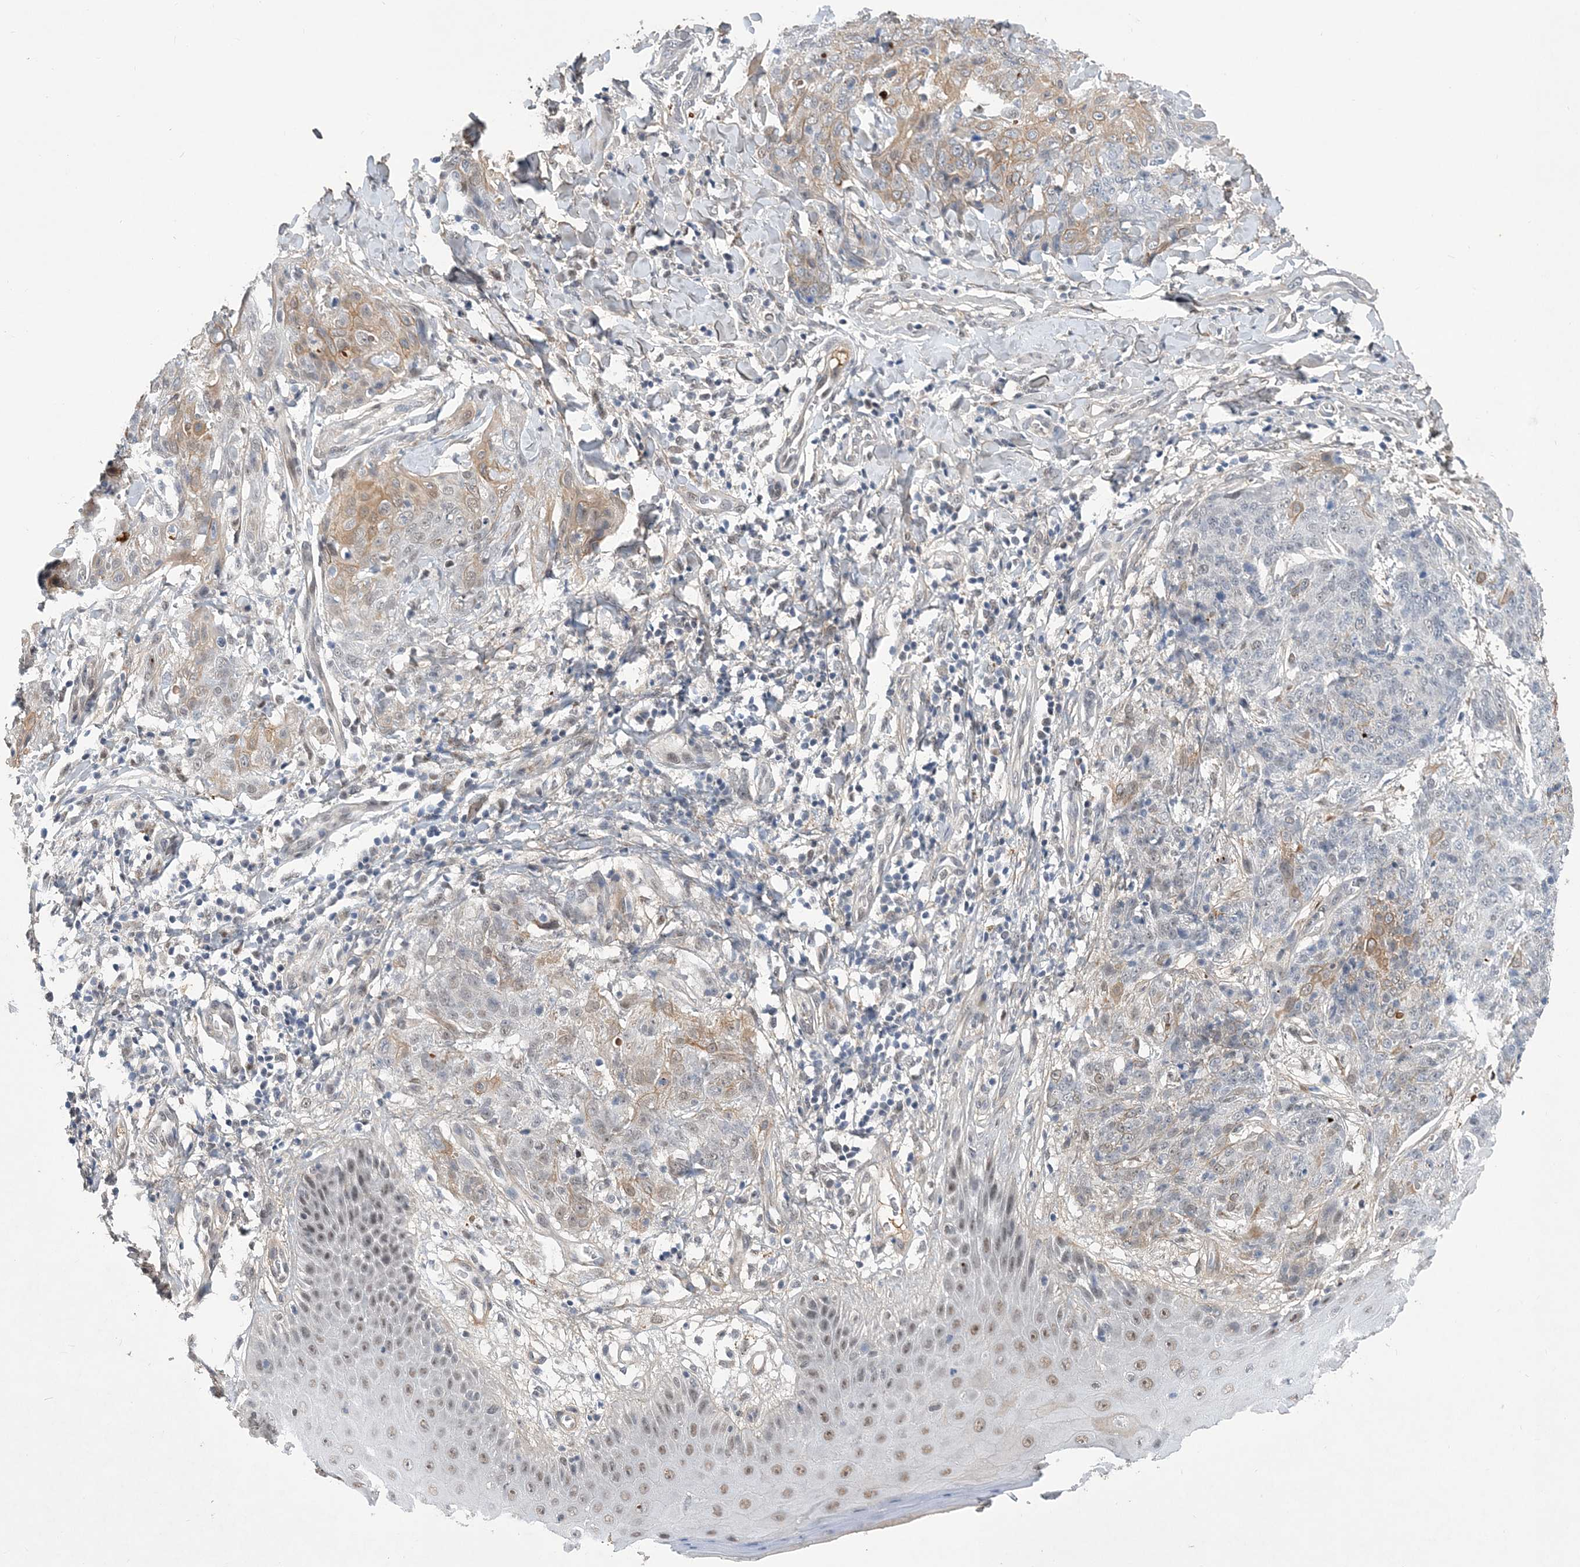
{"staining": {"intensity": "moderate", "quantity": "25%-75%", "location": "cytoplasmic/membranous"}, "tissue": "skin cancer", "cell_type": "Tumor cells", "image_type": "cancer", "snomed": [{"axis": "morphology", "description": "Squamous cell carcinoma, NOS"}, {"axis": "topography", "description": "Skin"}, {"axis": "topography", "description": "Vulva"}], "caption": "Tumor cells demonstrate medium levels of moderate cytoplasmic/membranous positivity in approximately 25%-75% of cells in skin cancer (squamous cell carcinoma). (brown staining indicates protein expression, while blue staining denotes nuclei).", "gene": "FAM217A", "patient": {"sex": "female", "age": 85}}